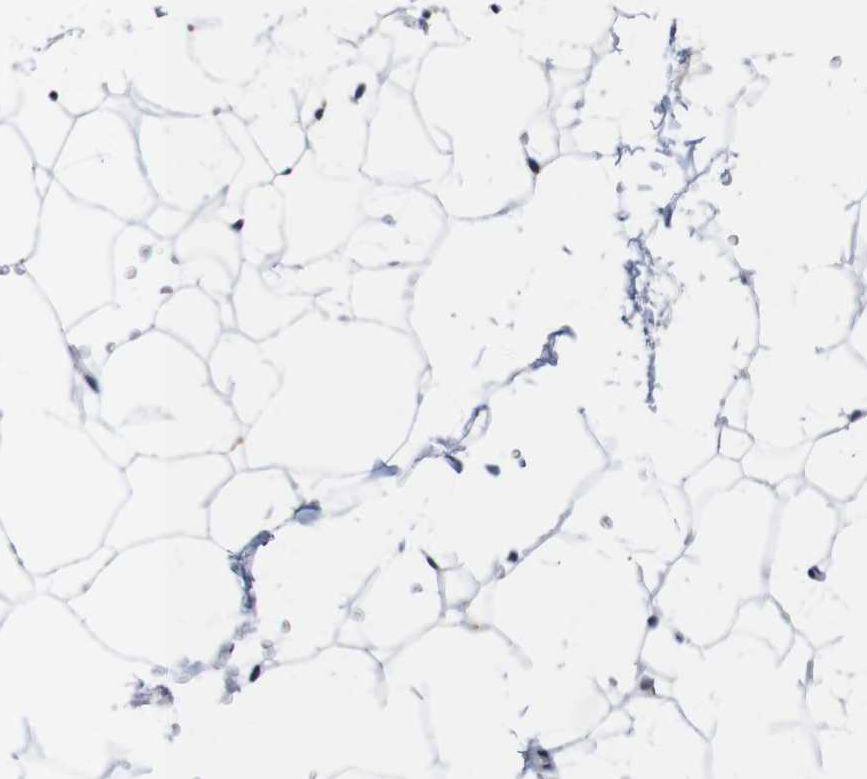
{"staining": {"intensity": "weak", "quantity": "25%-75%", "location": "nuclear"}, "tissue": "adipose tissue", "cell_type": "Adipocytes", "image_type": "normal", "snomed": [{"axis": "morphology", "description": "Normal tissue, NOS"}, {"axis": "topography", "description": "Breast"}, {"axis": "topography", "description": "Soft tissue"}], "caption": "DAB immunohistochemical staining of benign adipose tissue exhibits weak nuclear protein positivity in about 25%-75% of adipocytes. Immunohistochemistry stains the protein of interest in brown and the nuclei are stained blue.", "gene": "GATA6", "patient": {"sex": "female", "age": 75}}